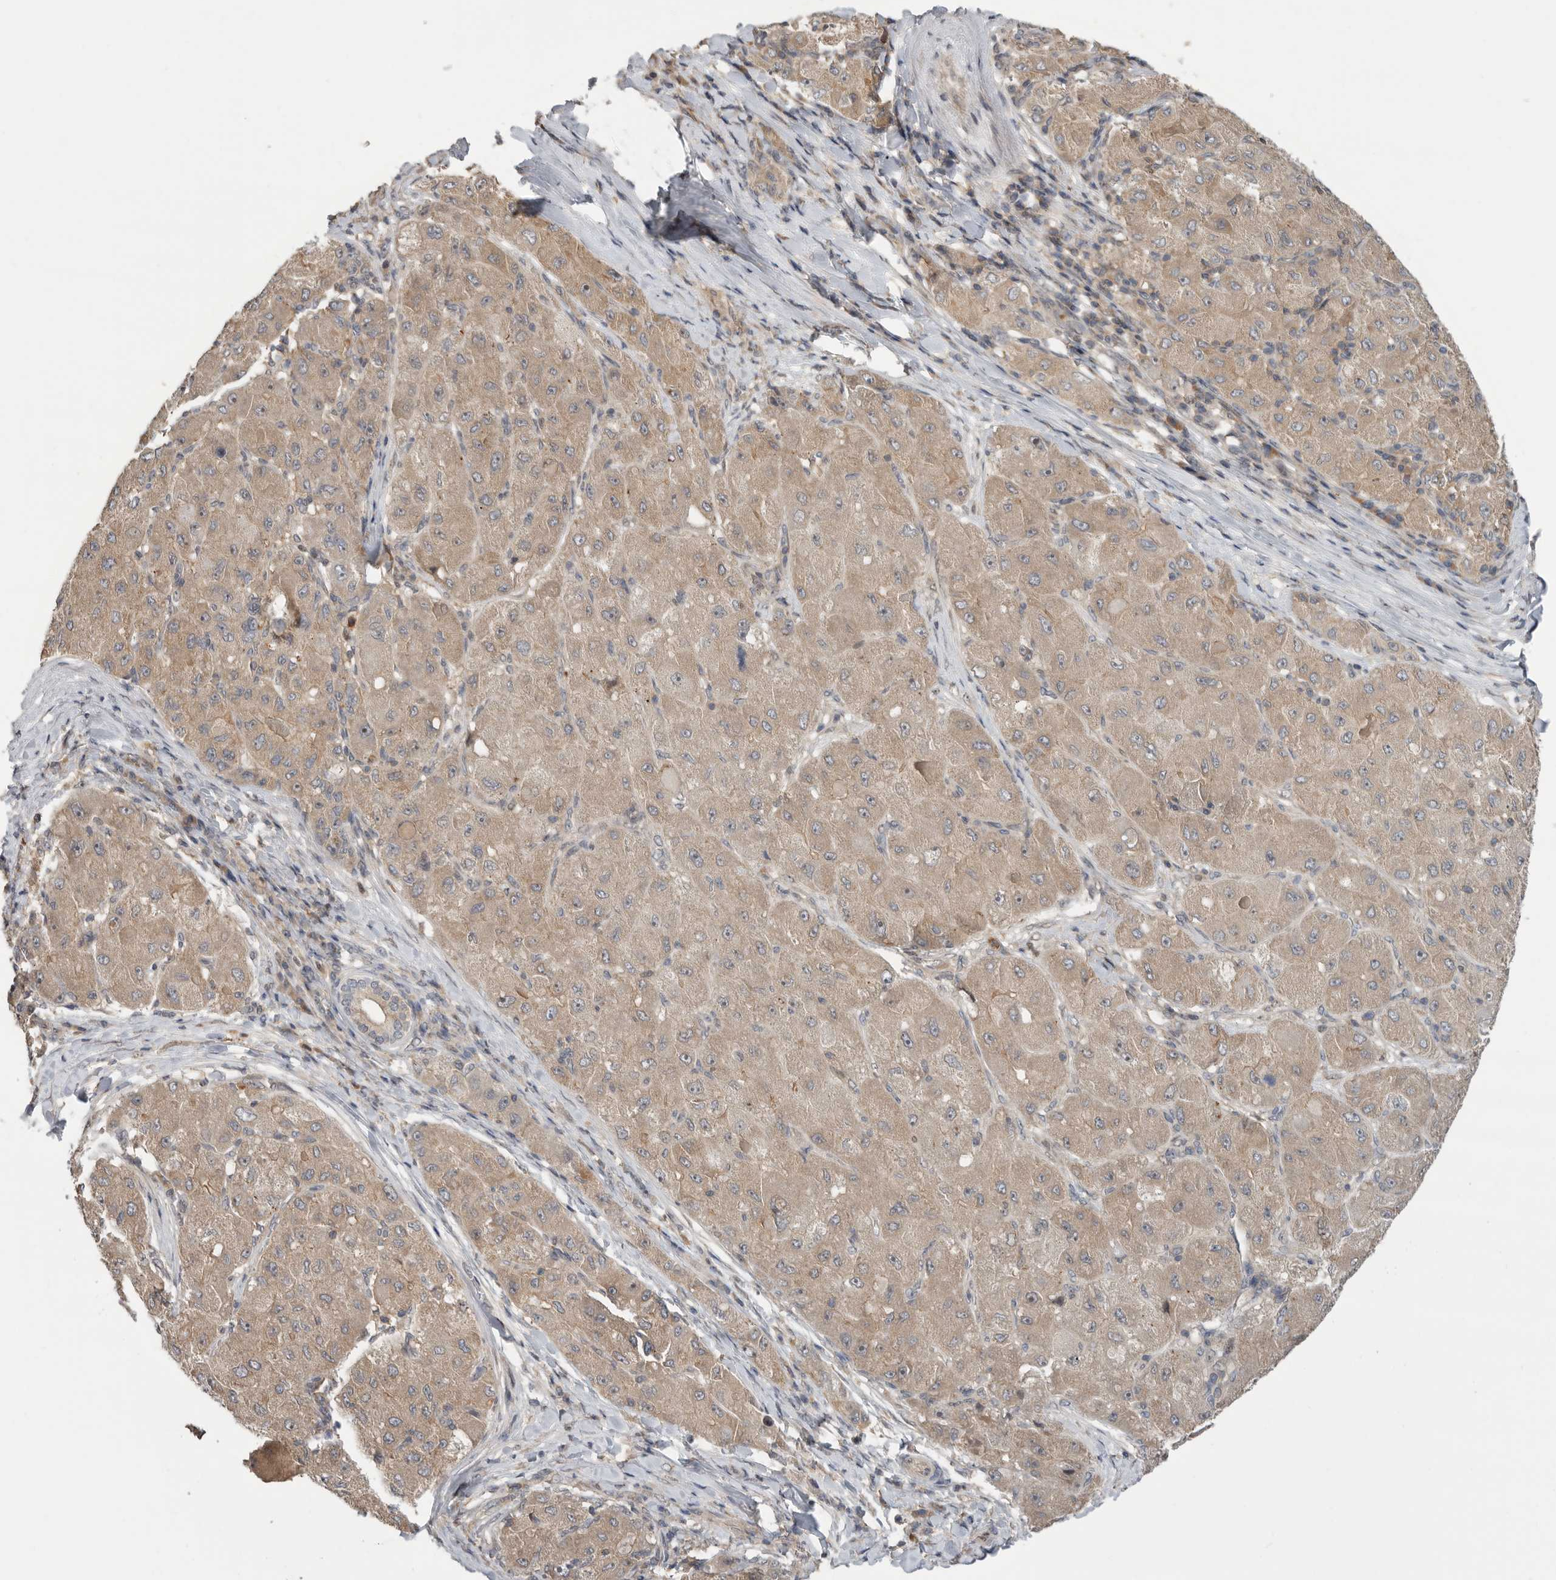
{"staining": {"intensity": "moderate", "quantity": ">75%", "location": "cytoplasmic/membranous"}, "tissue": "liver cancer", "cell_type": "Tumor cells", "image_type": "cancer", "snomed": [{"axis": "morphology", "description": "Carcinoma, Hepatocellular, NOS"}, {"axis": "topography", "description": "Liver"}], "caption": "This photomicrograph displays immunohistochemistry (IHC) staining of hepatocellular carcinoma (liver), with medium moderate cytoplasmic/membranous positivity in about >75% of tumor cells.", "gene": "KLK5", "patient": {"sex": "male", "age": 80}}